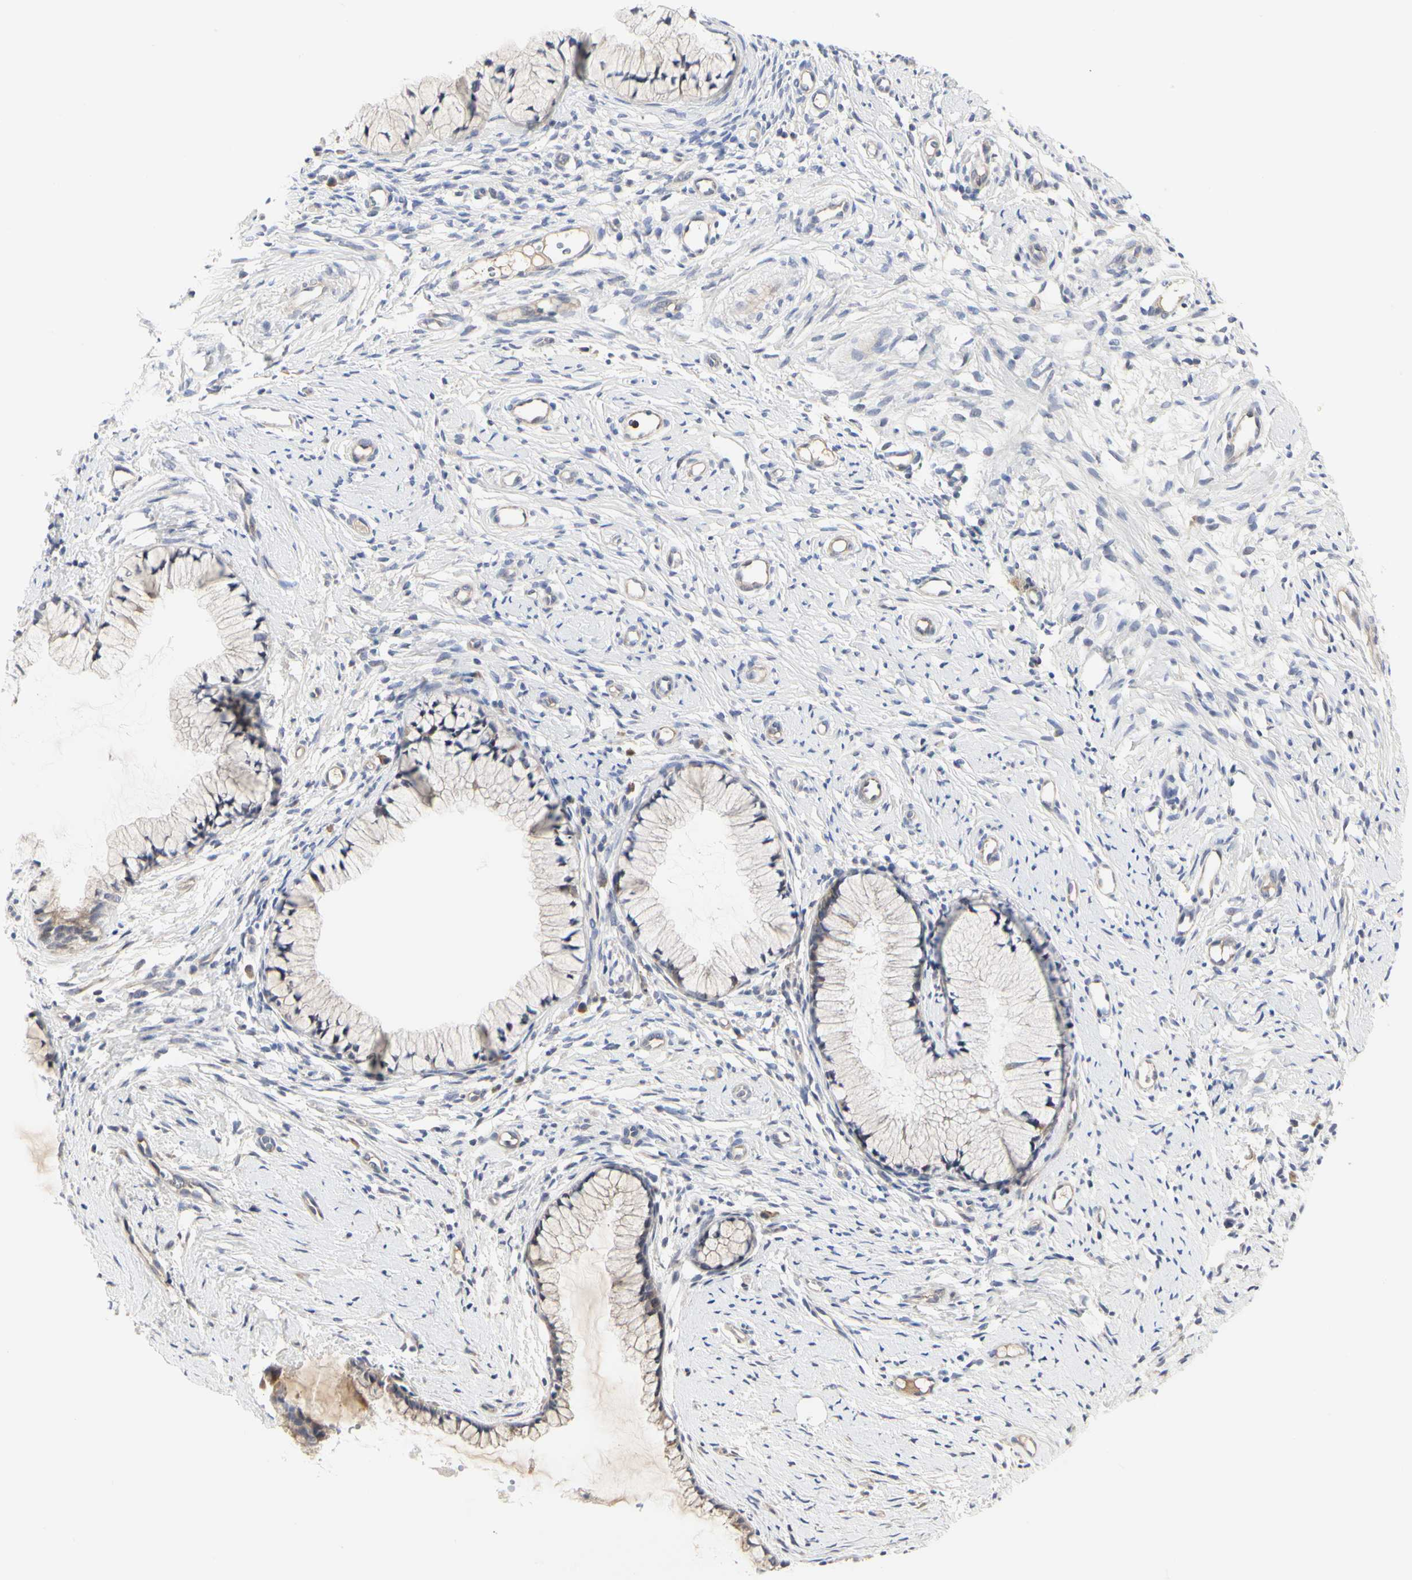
{"staining": {"intensity": "weak", "quantity": "<25%", "location": "cytoplasmic/membranous"}, "tissue": "cervix", "cell_type": "Glandular cells", "image_type": "normal", "snomed": [{"axis": "morphology", "description": "Normal tissue, NOS"}, {"axis": "topography", "description": "Cervix"}], "caption": "DAB immunohistochemical staining of normal cervix displays no significant expression in glandular cells. (Stains: DAB (3,3'-diaminobenzidine) IHC with hematoxylin counter stain, Microscopy: brightfield microscopy at high magnification).", "gene": "SHANK2", "patient": {"sex": "female", "age": 82}}